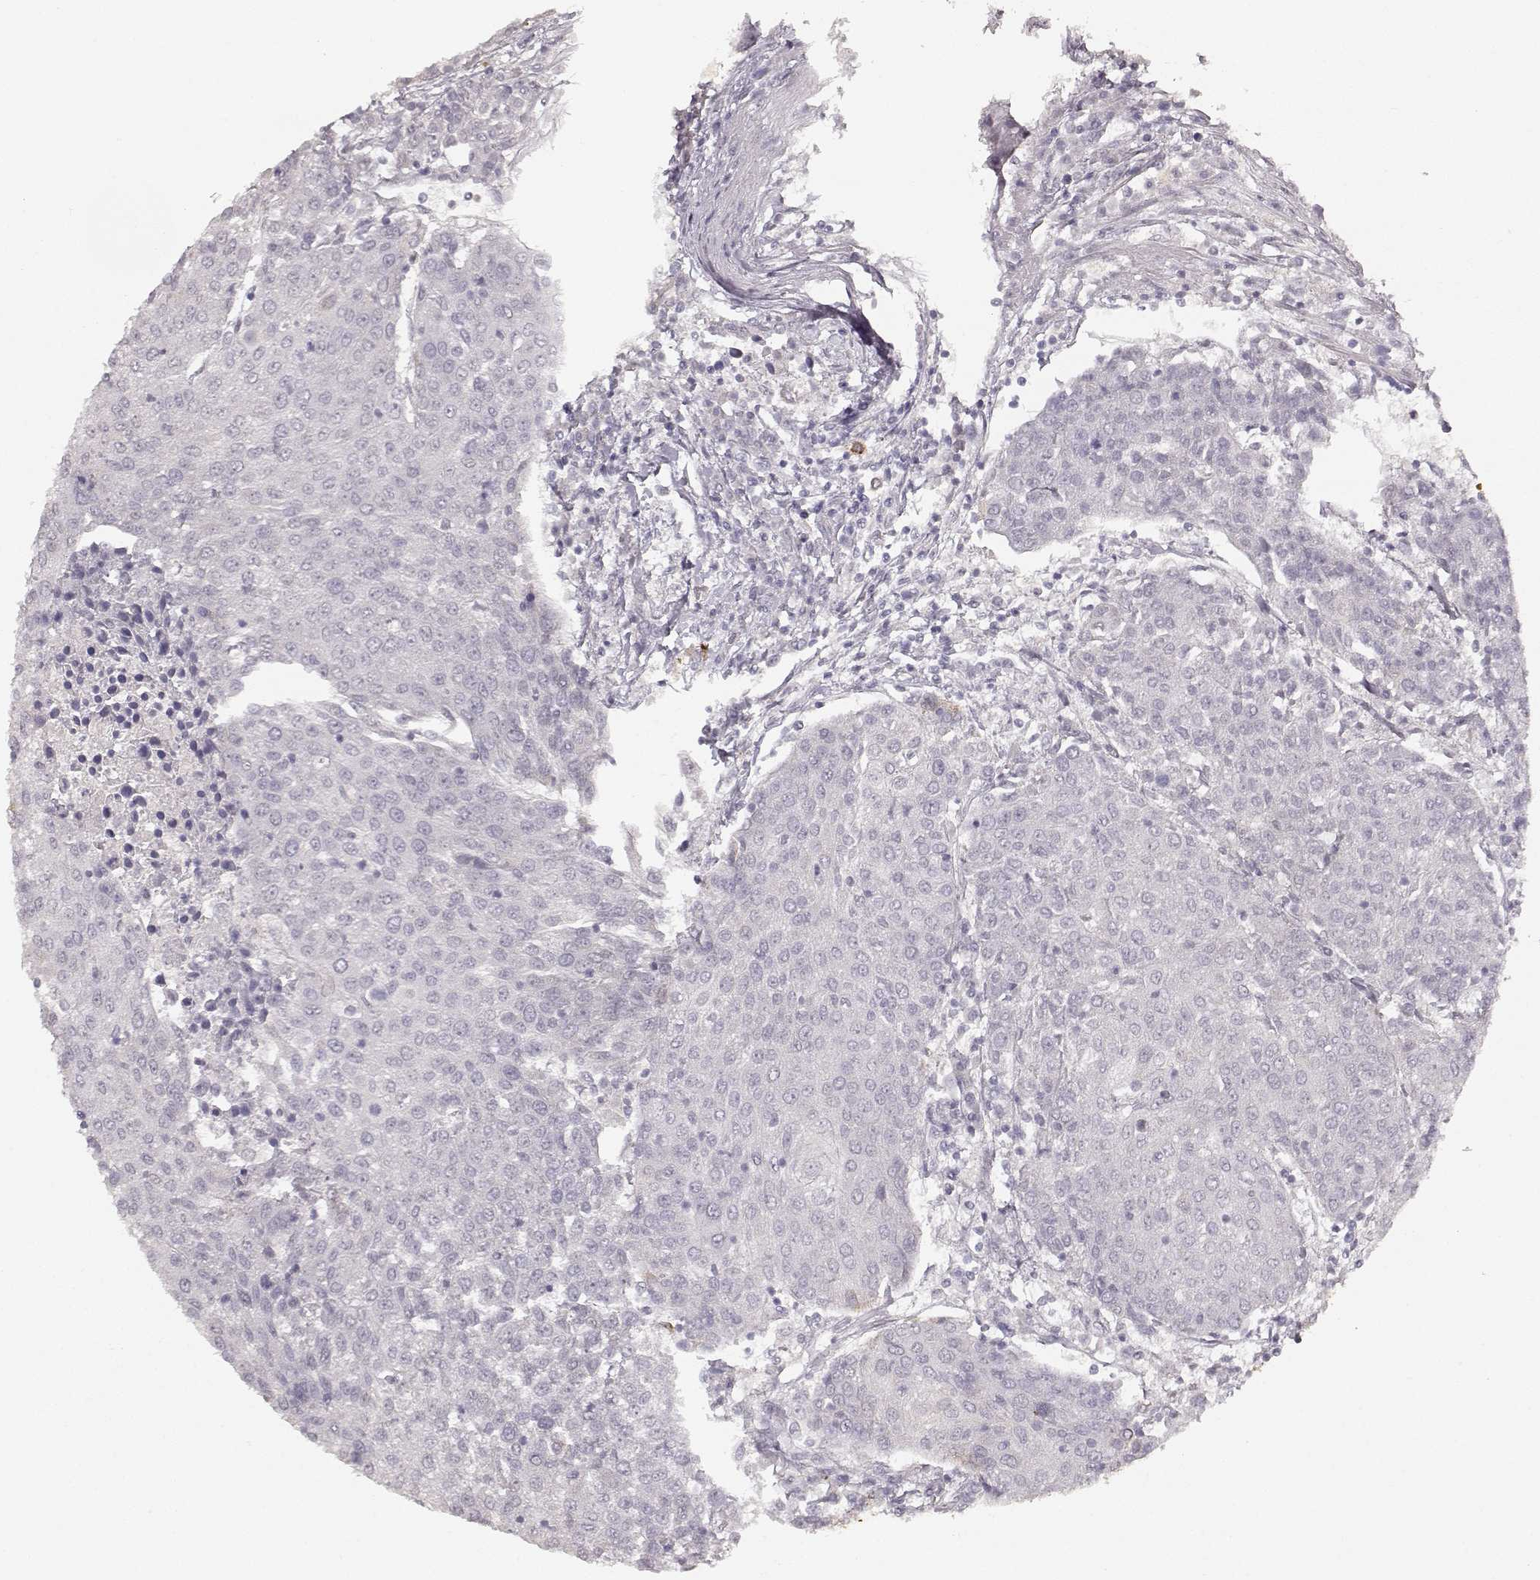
{"staining": {"intensity": "negative", "quantity": "none", "location": "none"}, "tissue": "urothelial cancer", "cell_type": "Tumor cells", "image_type": "cancer", "snomed": [{"axis": "morphology", "description": "Urothelial carcinoma, High grade"}, {"axis": "topography", "description": "Urinary bladder"}], "caption": "Immunohistochemistry (IHC) histopathology image of neoplastic tissue: high-grade urothelial carcinoma stained with DAB reveals no significant protein positivity in tumor cells.", "gene": "LAMC2", "patient": {"sex": "female", "age": 85}}